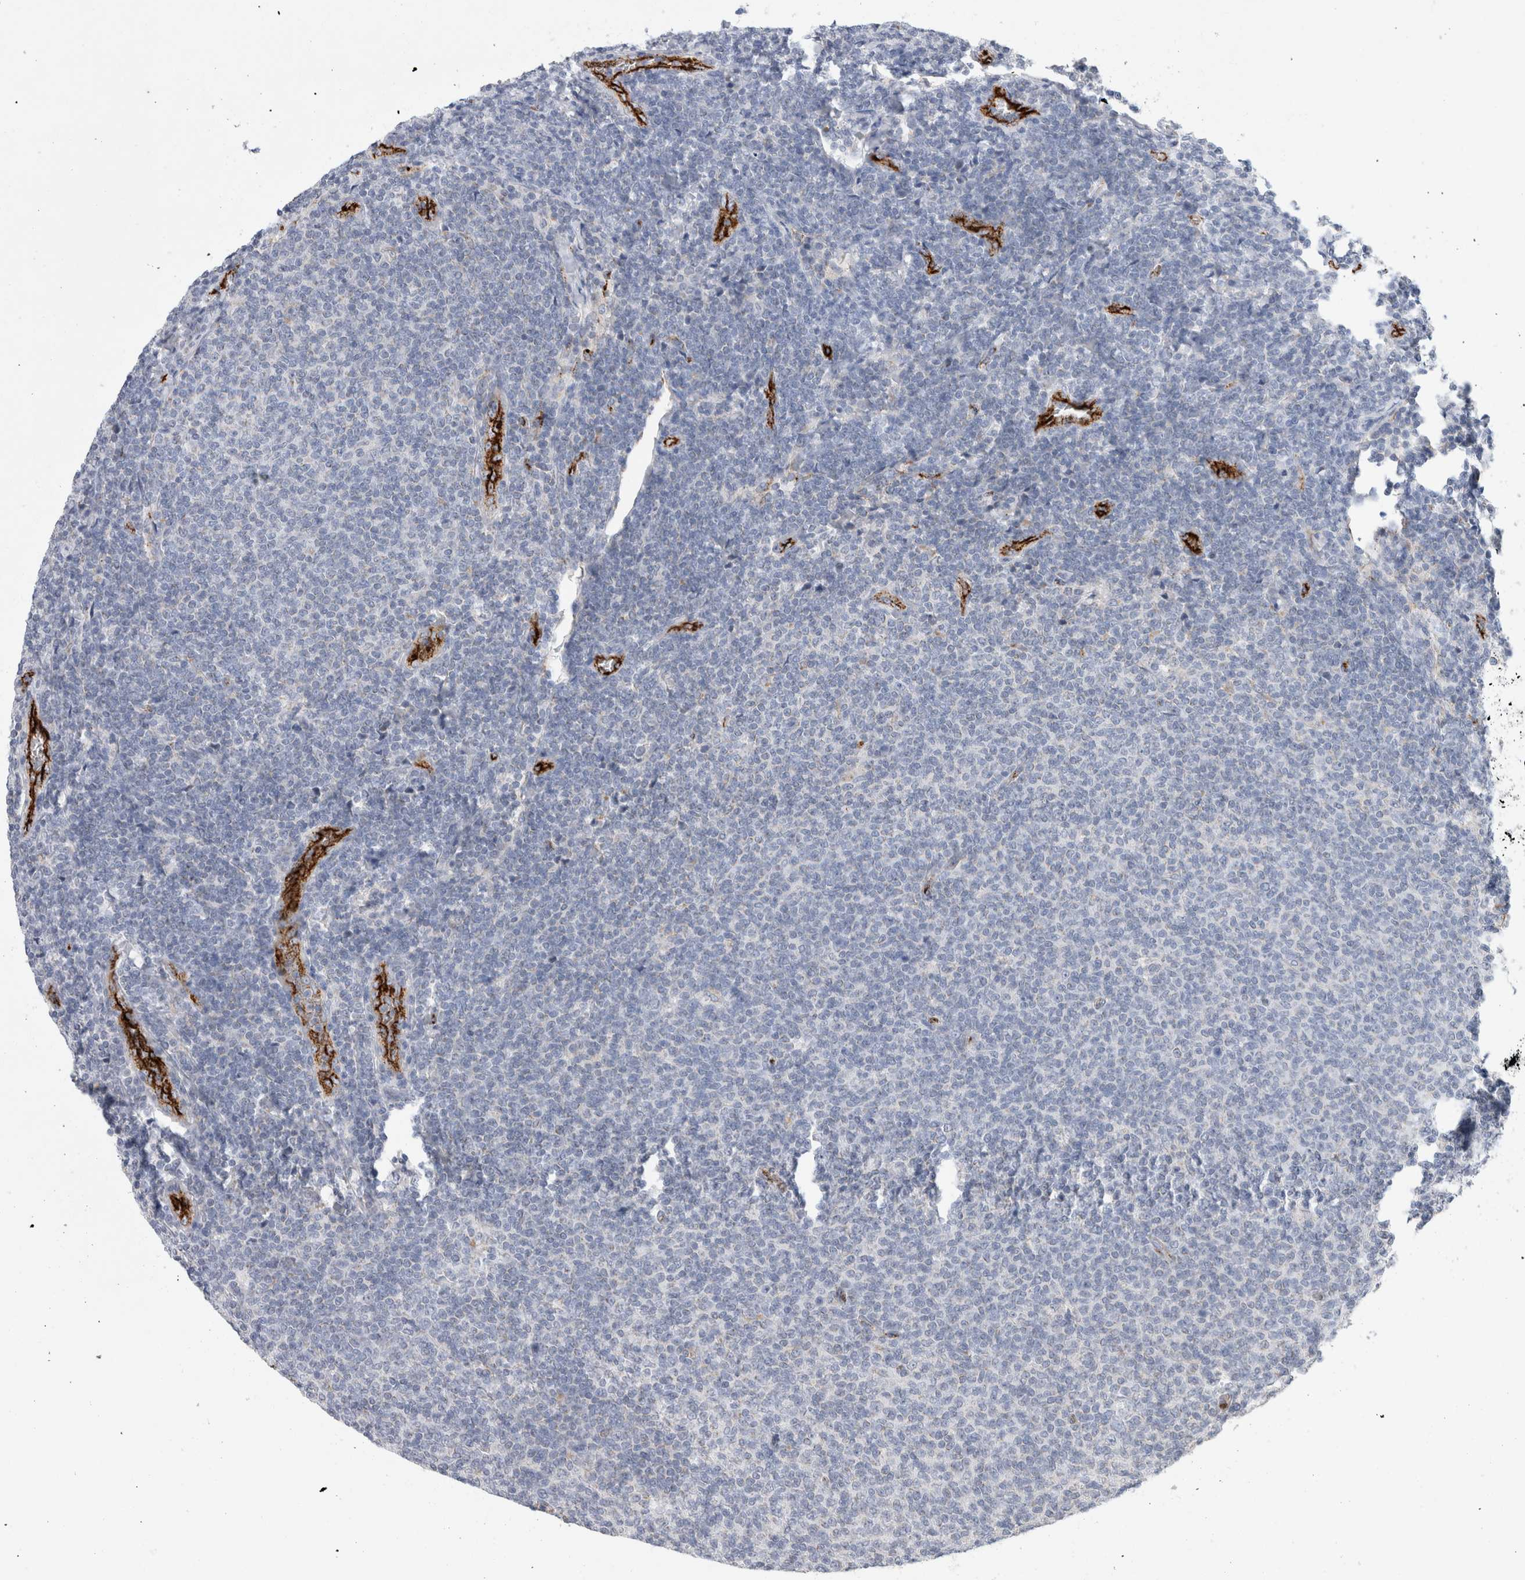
{"staining": {"intensity": "negative", "quantity": "none", "location": "none"}, "tissue": "lymphoma", "cell_type": "Tumor cells", "image_type": "cancer", "snomed": [{"axis": "morphology", "description": "Malignant lymphoma, non-Hodgkin's type, Low grade"}, {"axis": "topography", "description": "Lymph node"}], "caption": "The photomicrograph shows no significant expression in tumor cells of low-grade malignant lymphoma, non-Hodgkin's type.", "gene": "IARS2", "patient": {"sex": "male", "age": 66}}